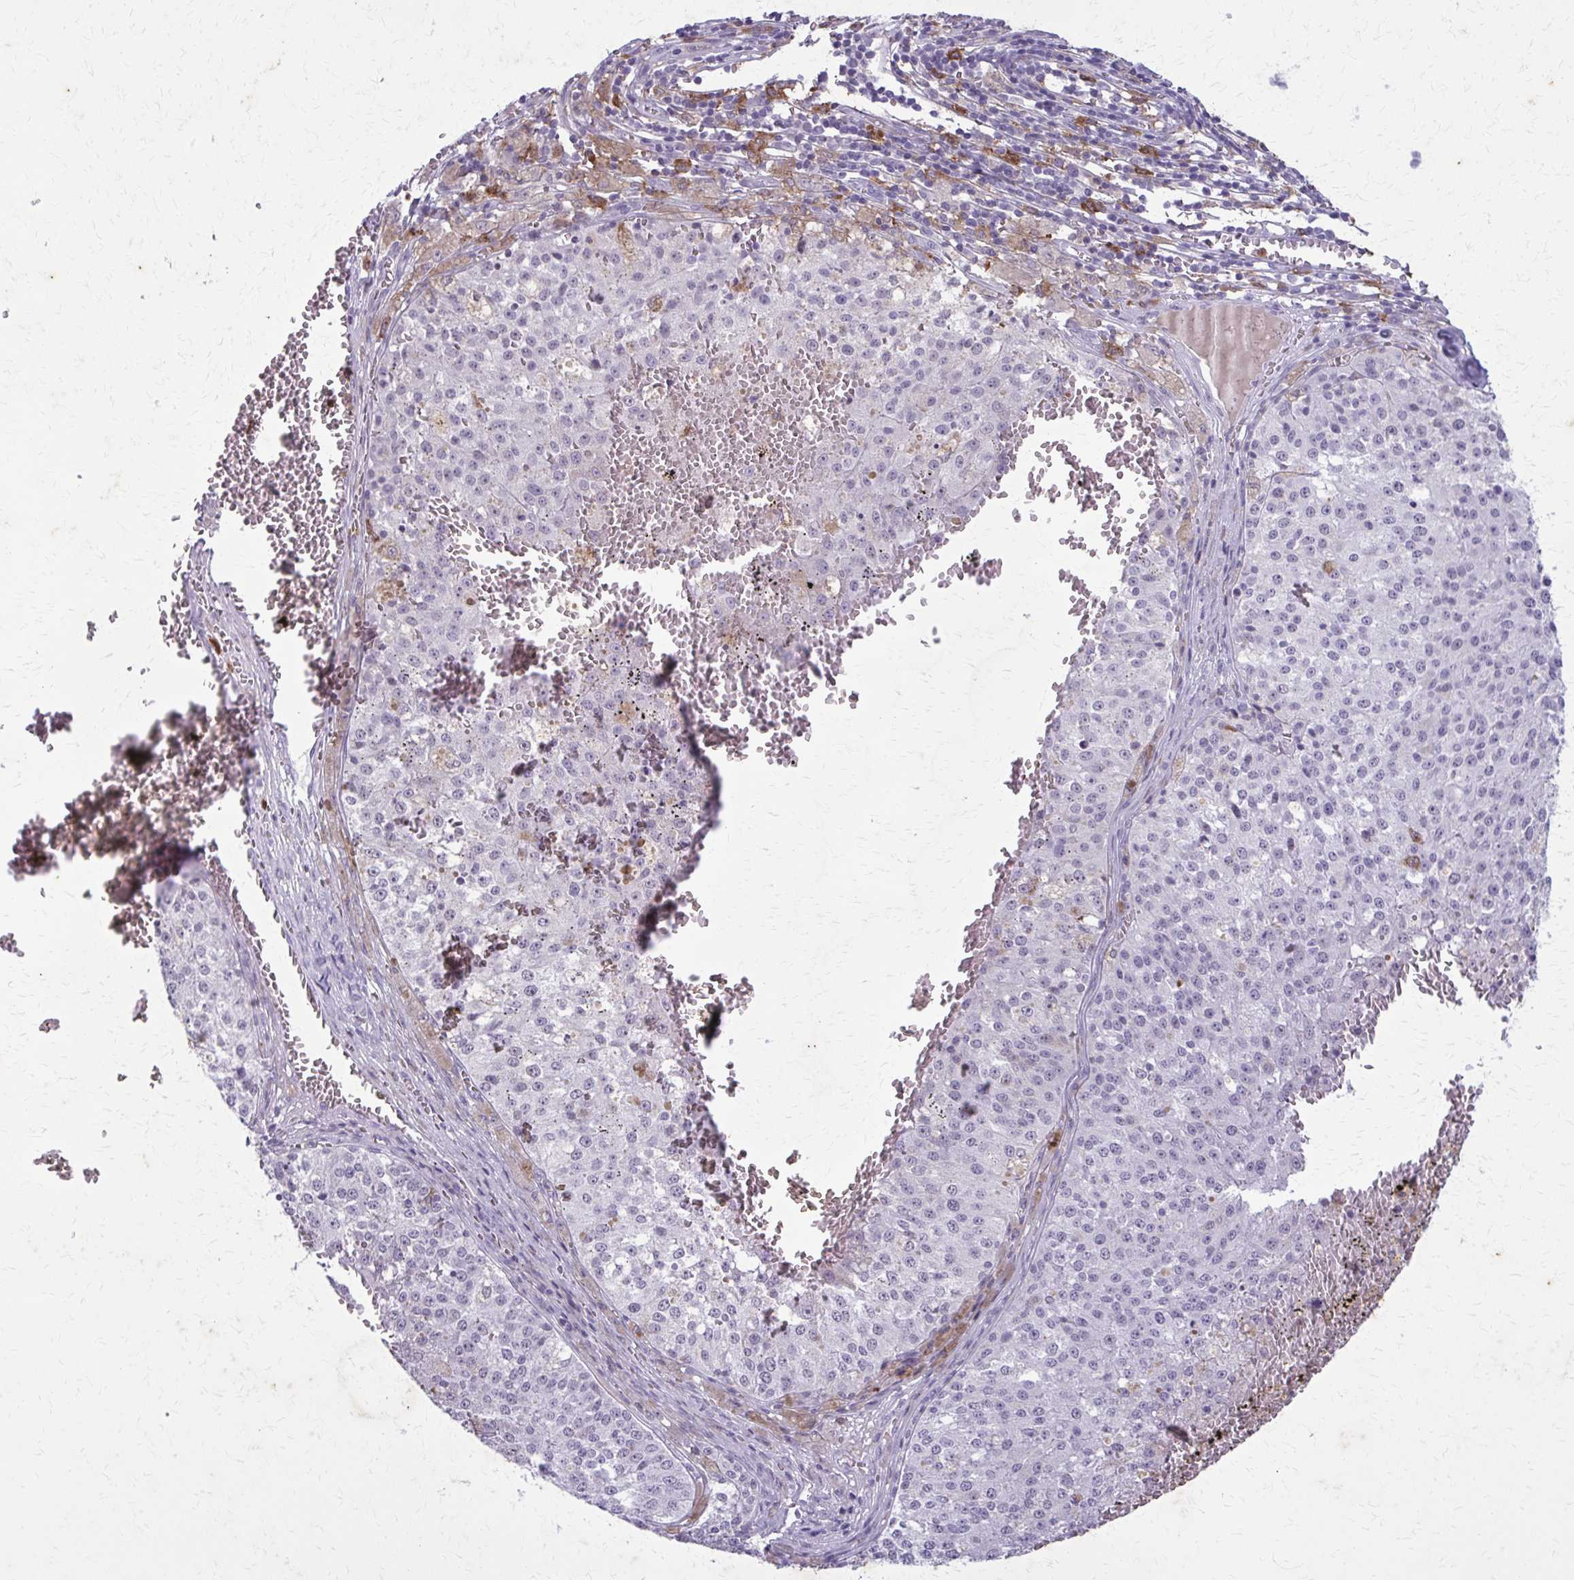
{"staining": {"intensity": "negative", "quantity": "none", "location": "none"}, "tissue": "melanoma", "cell_type": "Tumor cells", "image_type": "cancer", "snomed": [{"axis": "morphology", "description": "Malignant melanoma, Metastatic site"}, {"axis": "topography", "description": "Lymph node"}], "caption": "Immunohistochemistry of malignant melanoma (metastatic site) demonstrates no positivity in tumor cells.", "gene": "CARD9", "patient": {"sex": "female", "age": 64}}